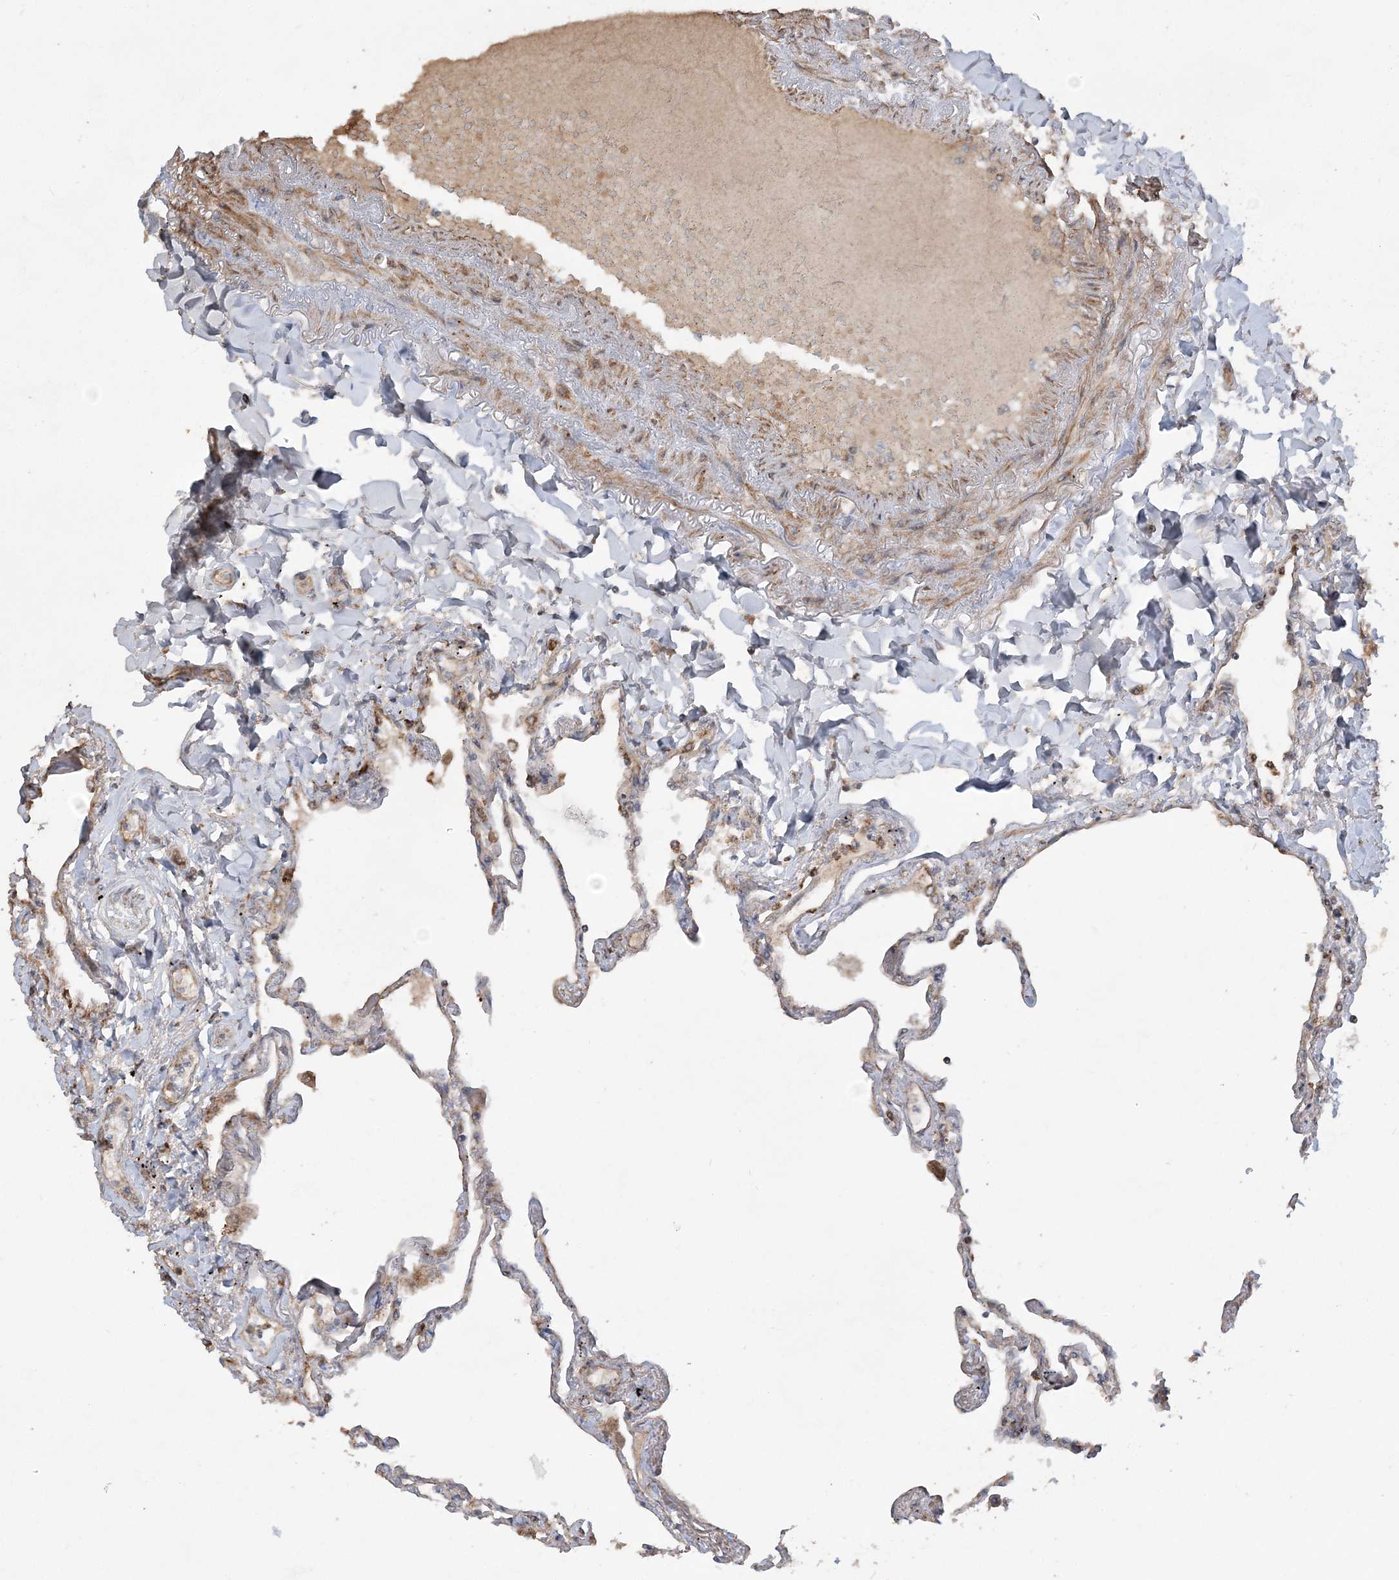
{"staining": {"intensity": "weak", "quantity": "<25%", "location": "cytoplasmic/membranous"}, "tissue": "lung", "cell_type": "Alveolar cells", "image_type": "normal", "snomed": [{"axis": "morphology", "description": "Normal tissue, NOS"}, {"axis": "topography", "description": "Lung"}], "caption": "Immunohistochemistry (IHC) of benign lung displays no expression in alveolar cells.", "gene": "SCLT1", "patient": {"sex": "female", "age": 67}}